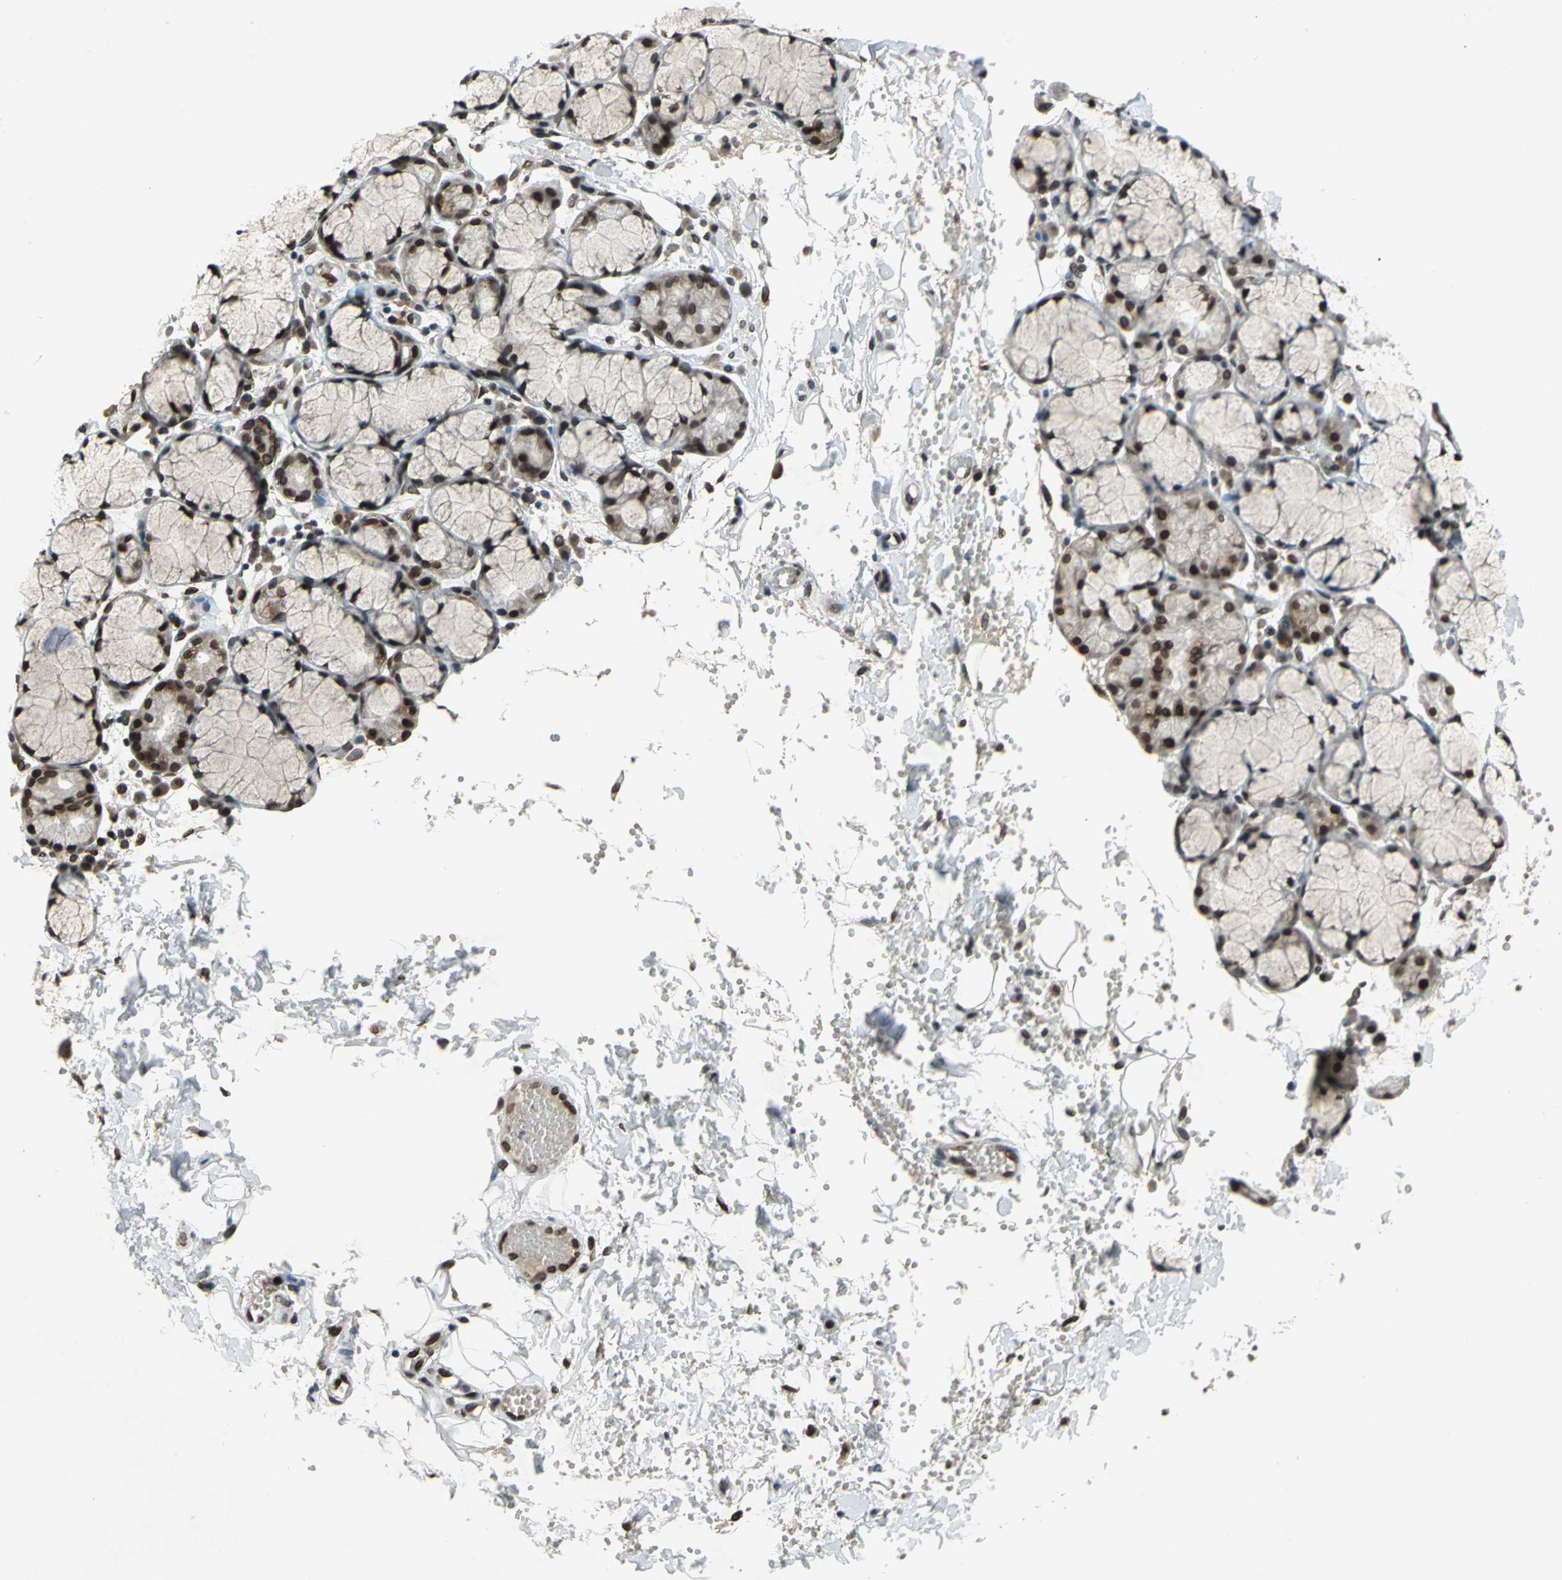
{"staining": {"intensity": "strong", "quantity": ">75%", "location": "cytoplasmic/membranous,nuclear"}, "tissue": "salivary gland", "cell_type": "Glandular cells", "image_type": "normal", "snomed": [{"axis": "morphology", "description": "Normal tissue, NOS"}, {"axis": "topography", "description": "Skeletal muscle"}, {"axis": "topography", "description": "Oral tissue"}, {"axis": "topography", "description": "Salivary gland"}, {"axis": "topography", "description": "Peripheral nerve tissue"}], "caption": "Salivary gland stained with a brown dye displays strong cytoplasmic/membranous,nuclear positive expression in about >75% of glandular cells.", "gene": "ISY1", "patient": {"sex": "male", "age": 54}}